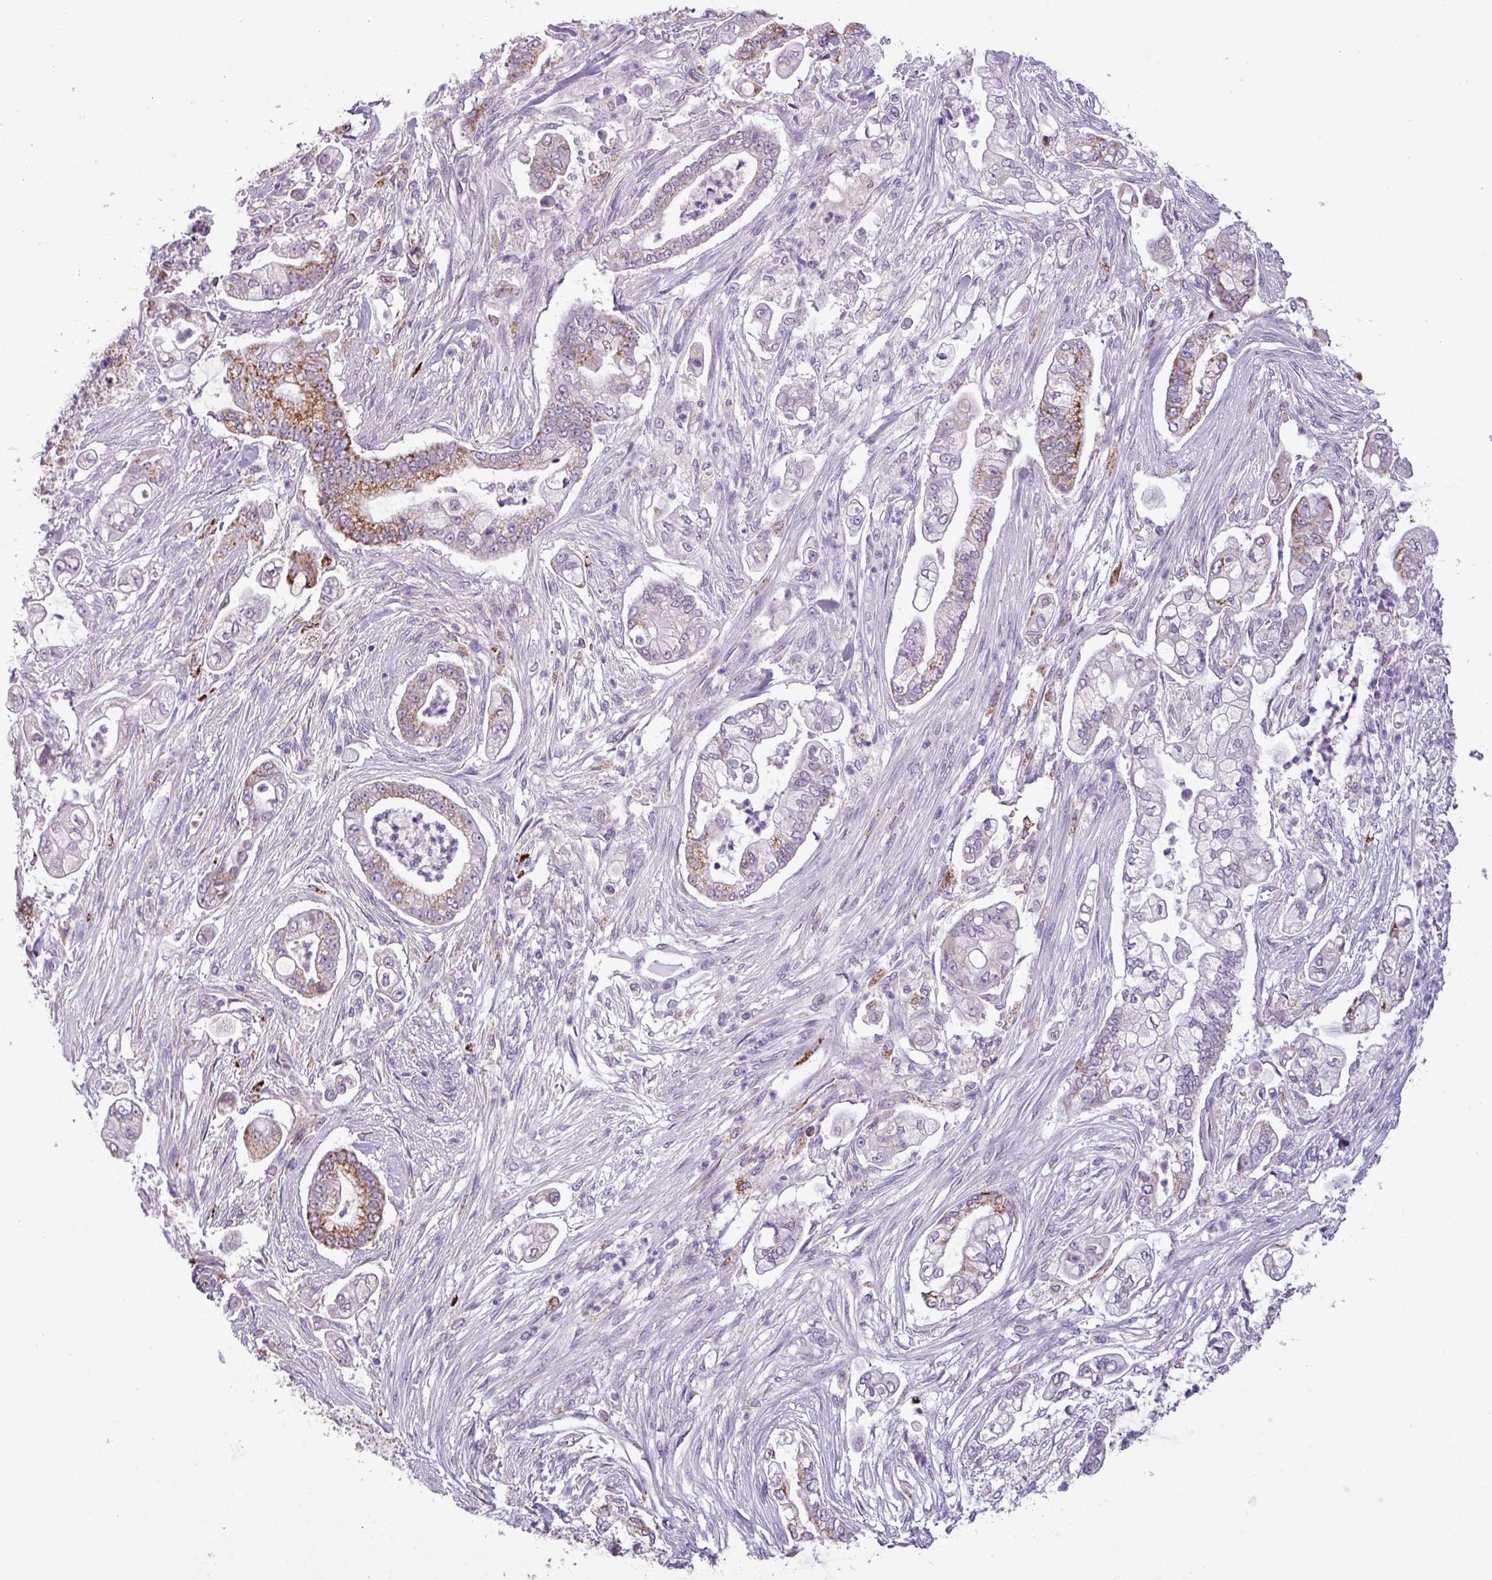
{"staining": {"intensity": "moderate", "quantity": "25%-75%", "location": "cytoplasmic/membranous"}, "tissue": "pancreatic cancer", "cell_type": "Tumor cells", "image_type": "cancer", "snomed": [{"axis": "morphology", "description": "Adenocarcinoma, NOS"}, {"axis": "topography", "description": "Pancreas"}], "caption": "Human pancreatic cancer (adenocarcinoma) stained with a protein marker shows moderate staining in tumor cells.", "gene": "ZNF667", "patient": {"sex": "female", "age": 69}}